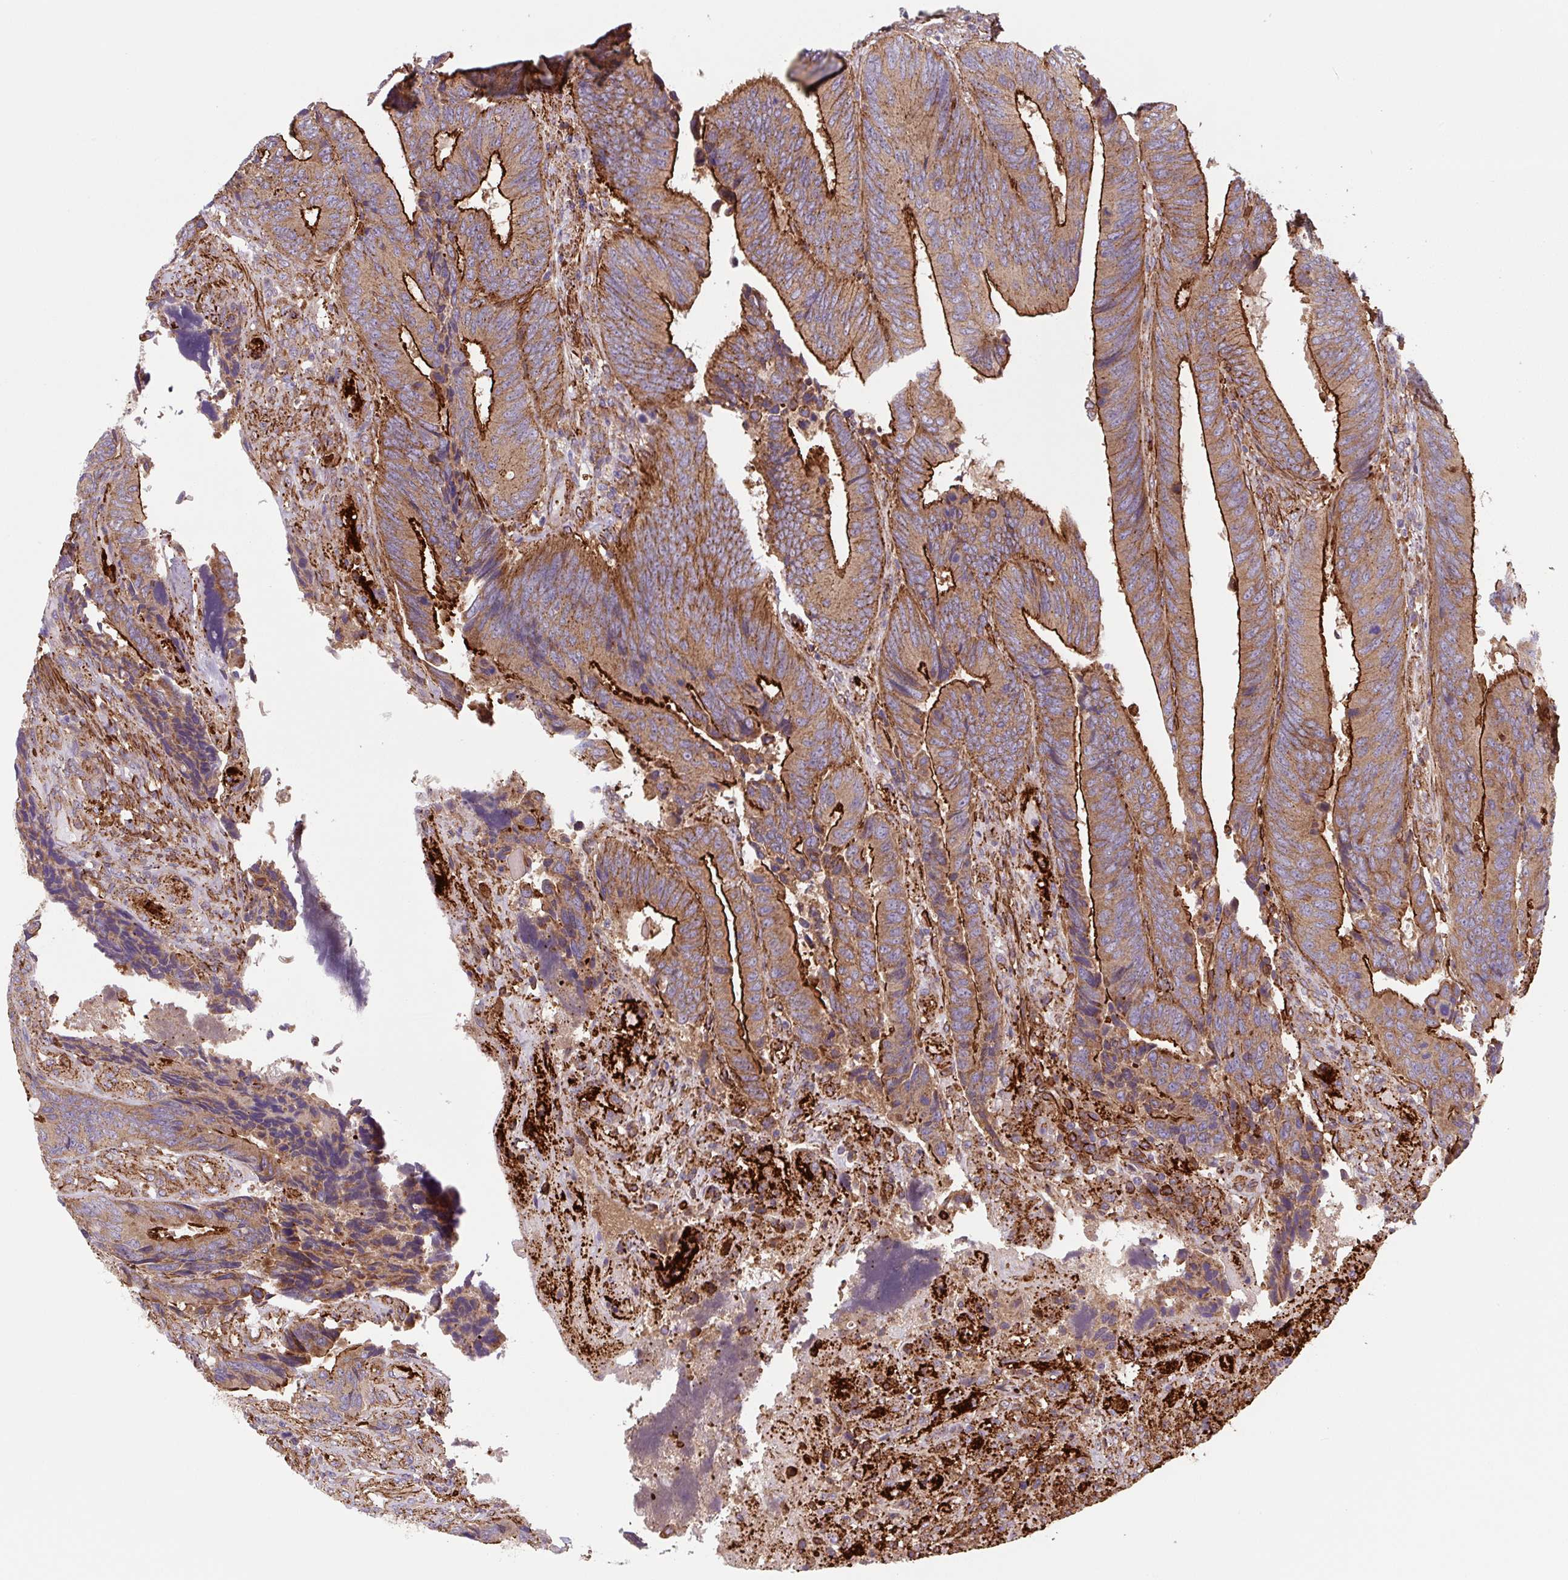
{"staining": {"intensity": "strong", "quantity": ">75%", "location": "cytoplasmic/membranous"}, "tissue": "colorectal cancer", "cell_type": "Tumor cells", "image_type": "cancer", "snomed": [{"axis": "morphology", "description": "Adenocarcinoma, NOS"}, {"axis": "topography", "description": "Colon"}], "caption": "Tumor cells reveal strong cytoplasmic/membranous staining in about >75% of cells in colorectal cancer.", "gene": "DHFR2", "patient": {"sex": "male", "age": 87}}